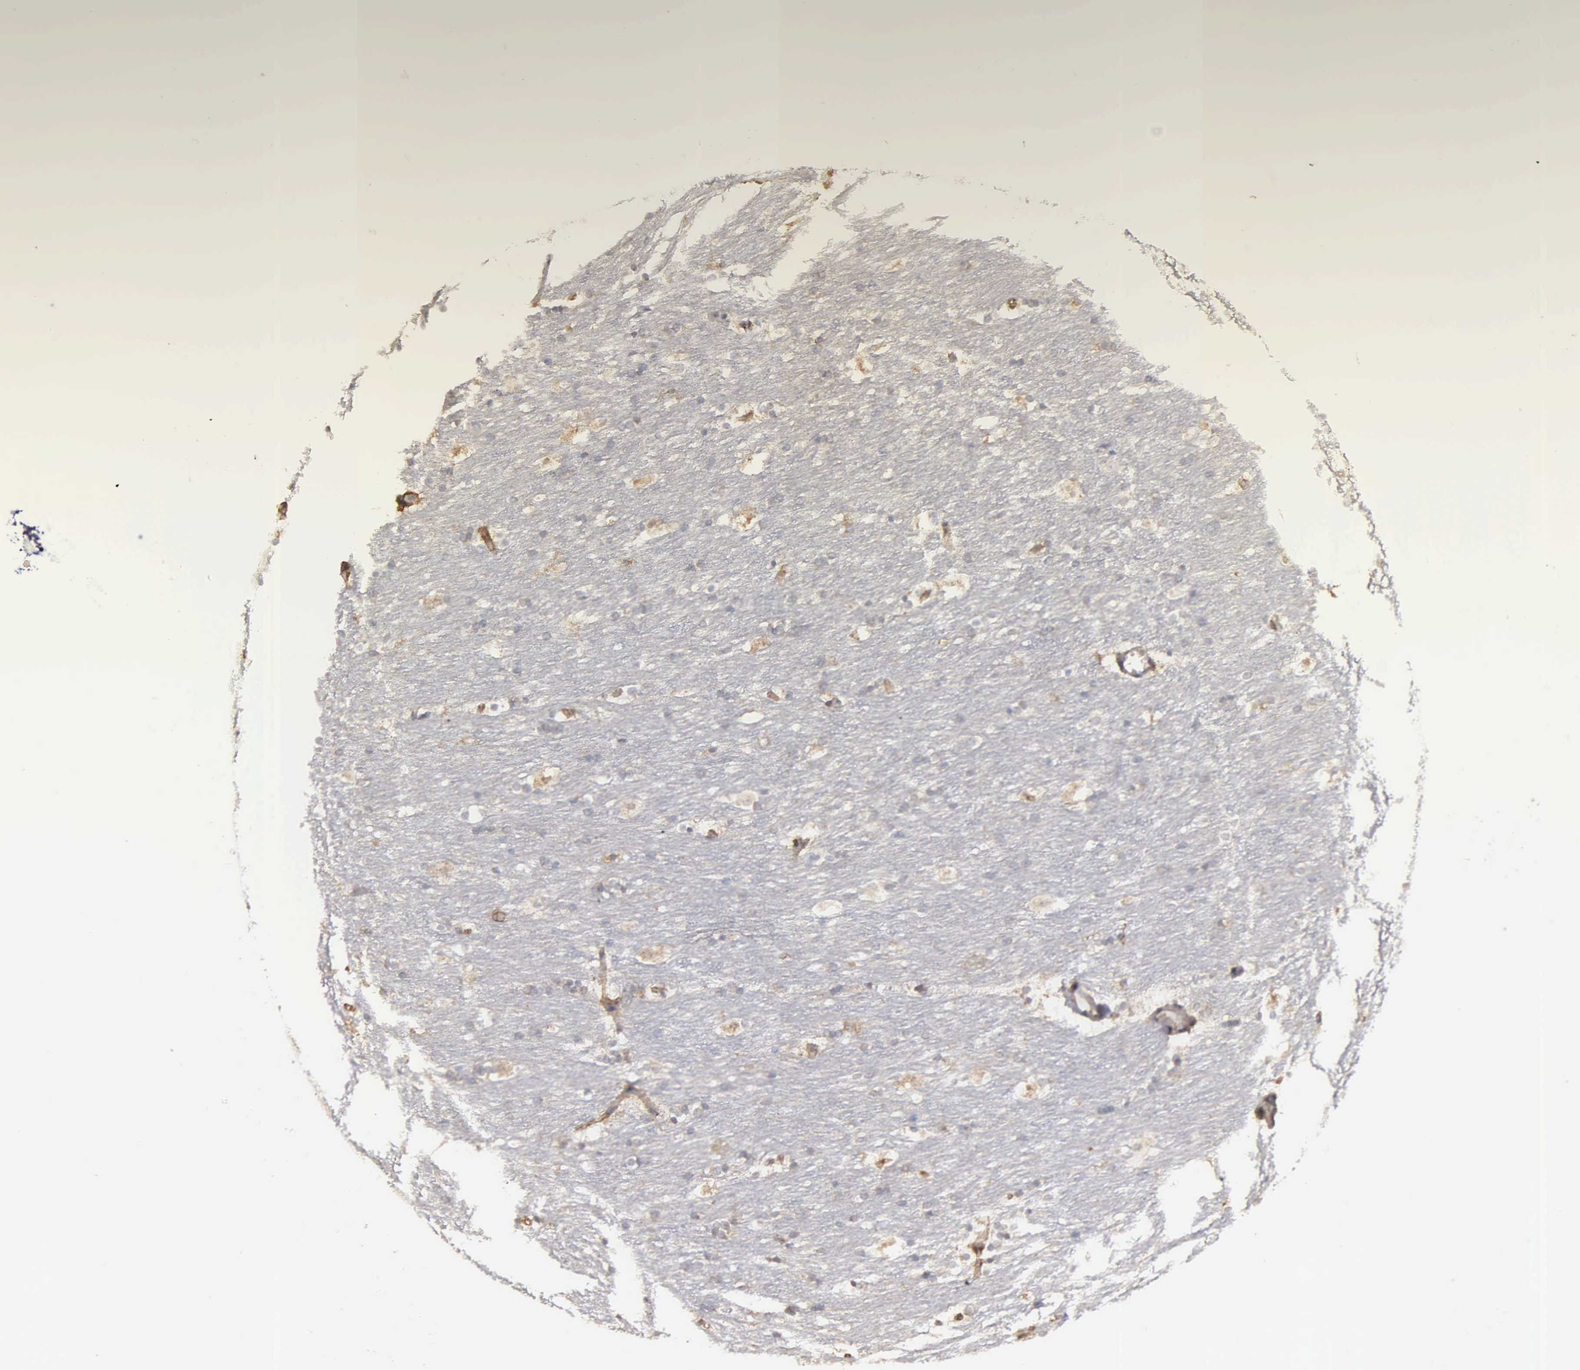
{"staining": {"intensity": "weak", "quantity": "25%-75%", "location": "cytoplasmic/membranous"}, "tissue": "caudate", "cell_type": "Glial cells", "image_type": "normal", "snomed": [{"axis": "morphology", "description": "Normal tissue, NOS"}, {"axis": "topography", "description": "Lateral ventricle wall"}], "caption": "Unremarkable caudate shows weak cytoplasmic/membranous expression in about 25%-75% of glial cells The staining was performed using DAB (3,3'-diaminobenzidine) to visualize the protein expression in brown, while the nuclei were stained in blue with hematoxylin (Magnification: 20x)..", "gene": "LIN52", "patient": {"sex": "female", "age": 19}}